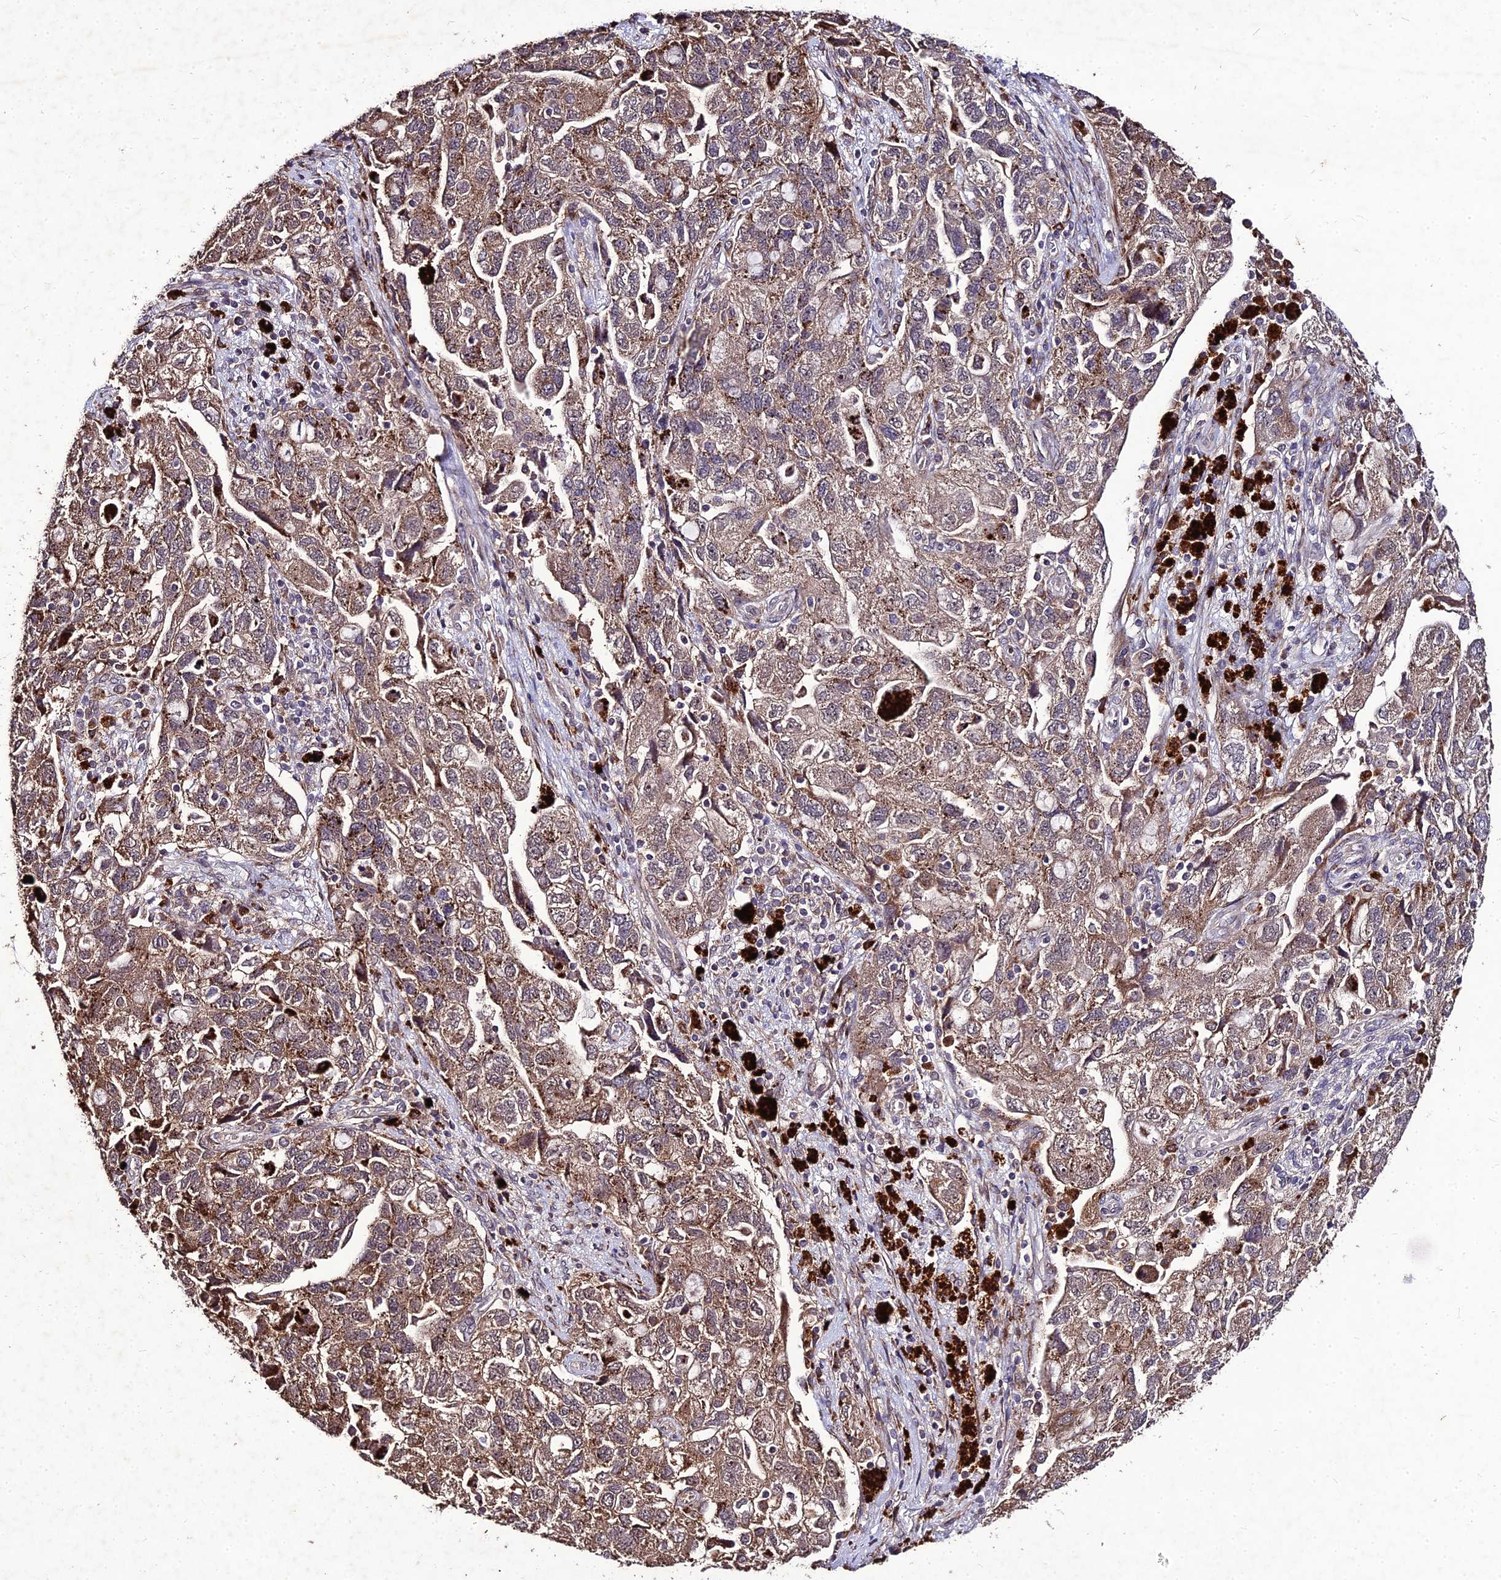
{"staining": {"intensity": "weak", "quantity": ">75%", "location": "cytoplasmic/membranous"}, "tissue": "ovarian cancer", "cell_type": "Tumor cells", "image_type": "cancer", "snomed": [{"axis": "morphology", "description": "Carcinoma, NOS"}, {"axis": "morphology", "description": "Cystadenocarcinoma, serous, NOS"}, {"axis": "topography", "description": "Ovary"}], "caption": "Protein staining of ovarian cancer (serous cystadenocarcinoma) tissue demonstrates weak cytoplasmic/membranous expression in about >75% of tumor cells.", "gene": "ZNF766", "patient": {"sex": "female", "age": 69}}